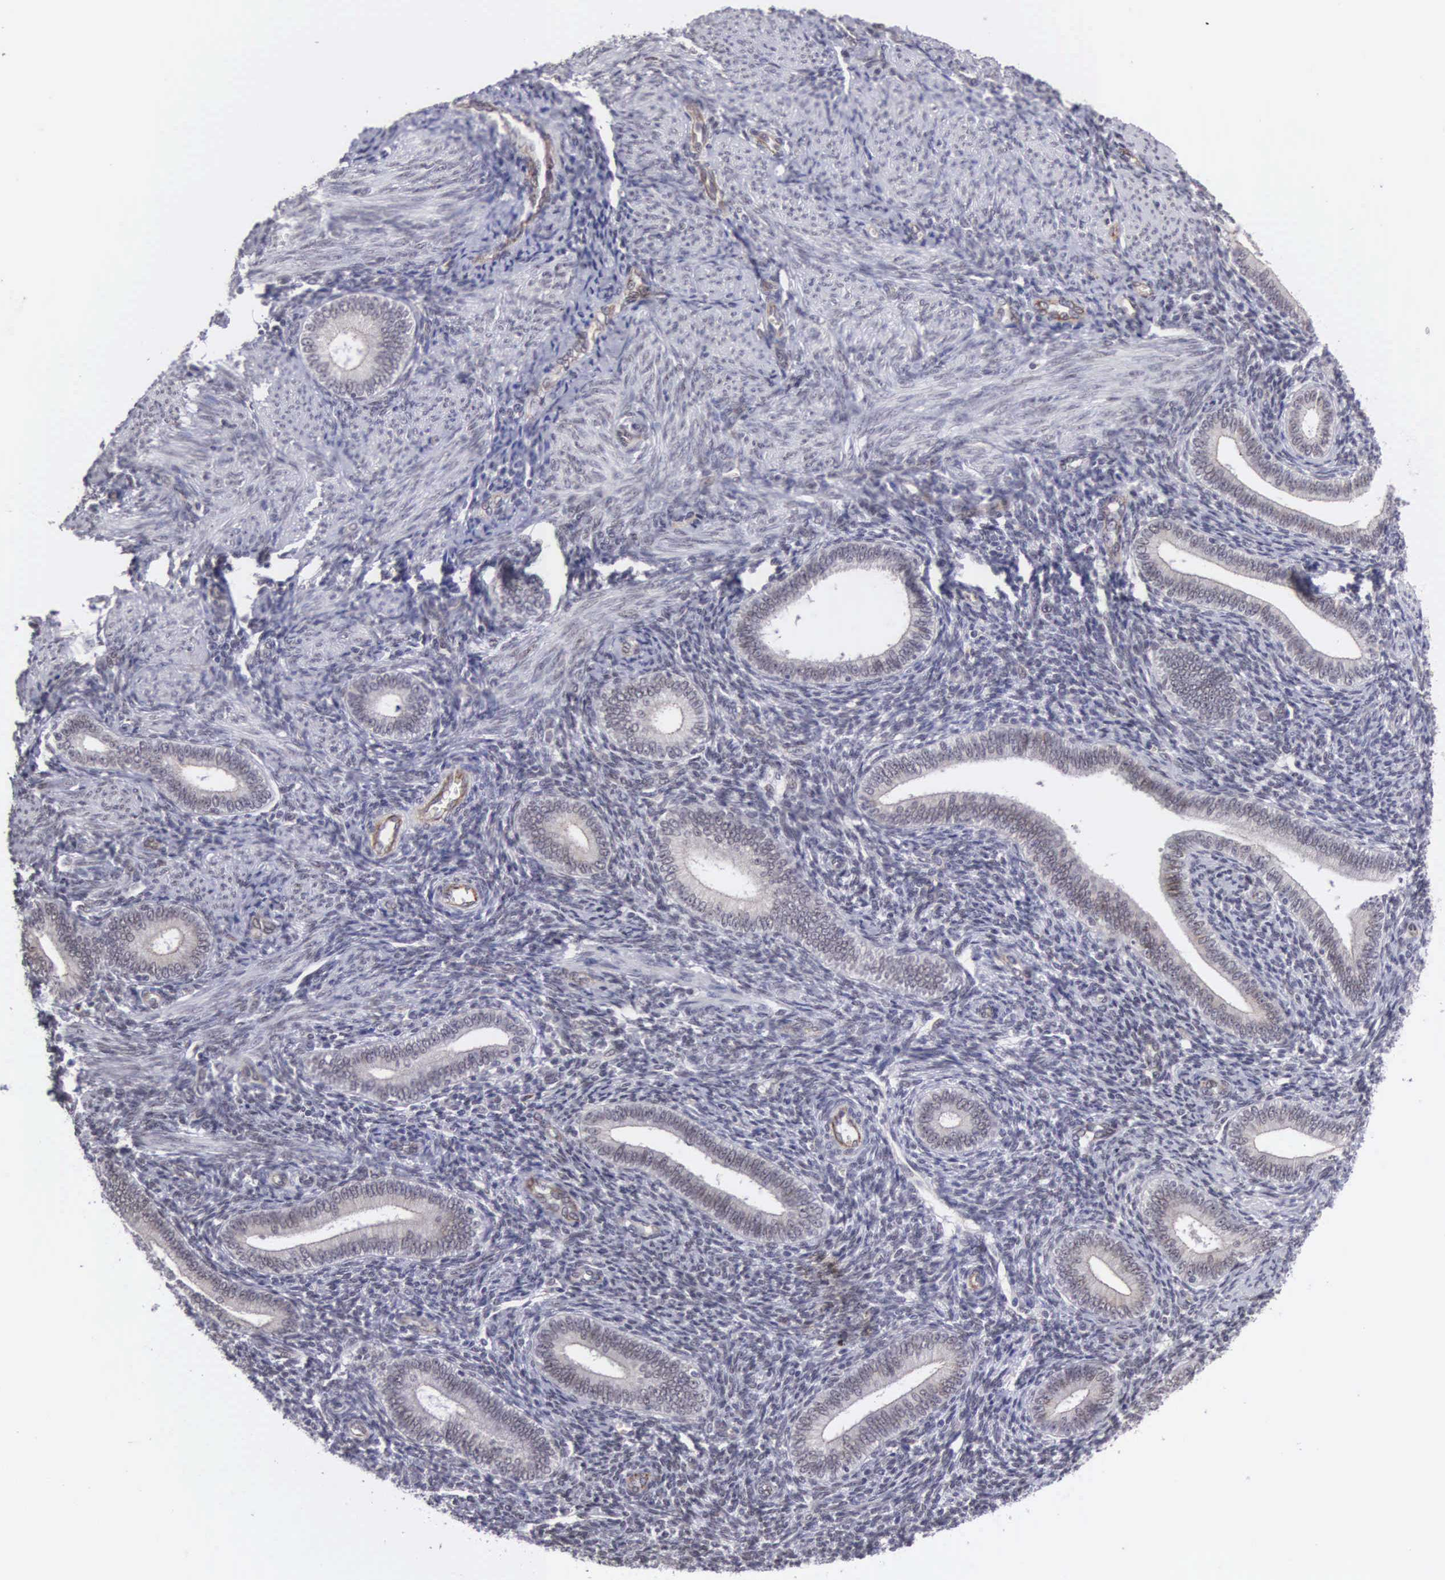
{"staining": {"intensity": "negative", "quantity": "none", "location": "none"}, "tissue": "endometrium", "cell_type": "Cells in endometrial stroma", "image_type": "normal", "snomed": [{"axis": "morphology", "description": "Normal tissue, NOS"}, {"axis": "topography", "description": "Endometrium"}], "caption": "A micrograph of endometrium stained for a protein reveals no brown staining in cells in endometrial stroma.", "gene": "MORC2", "patient": {"sex": "female", "age": 35}}